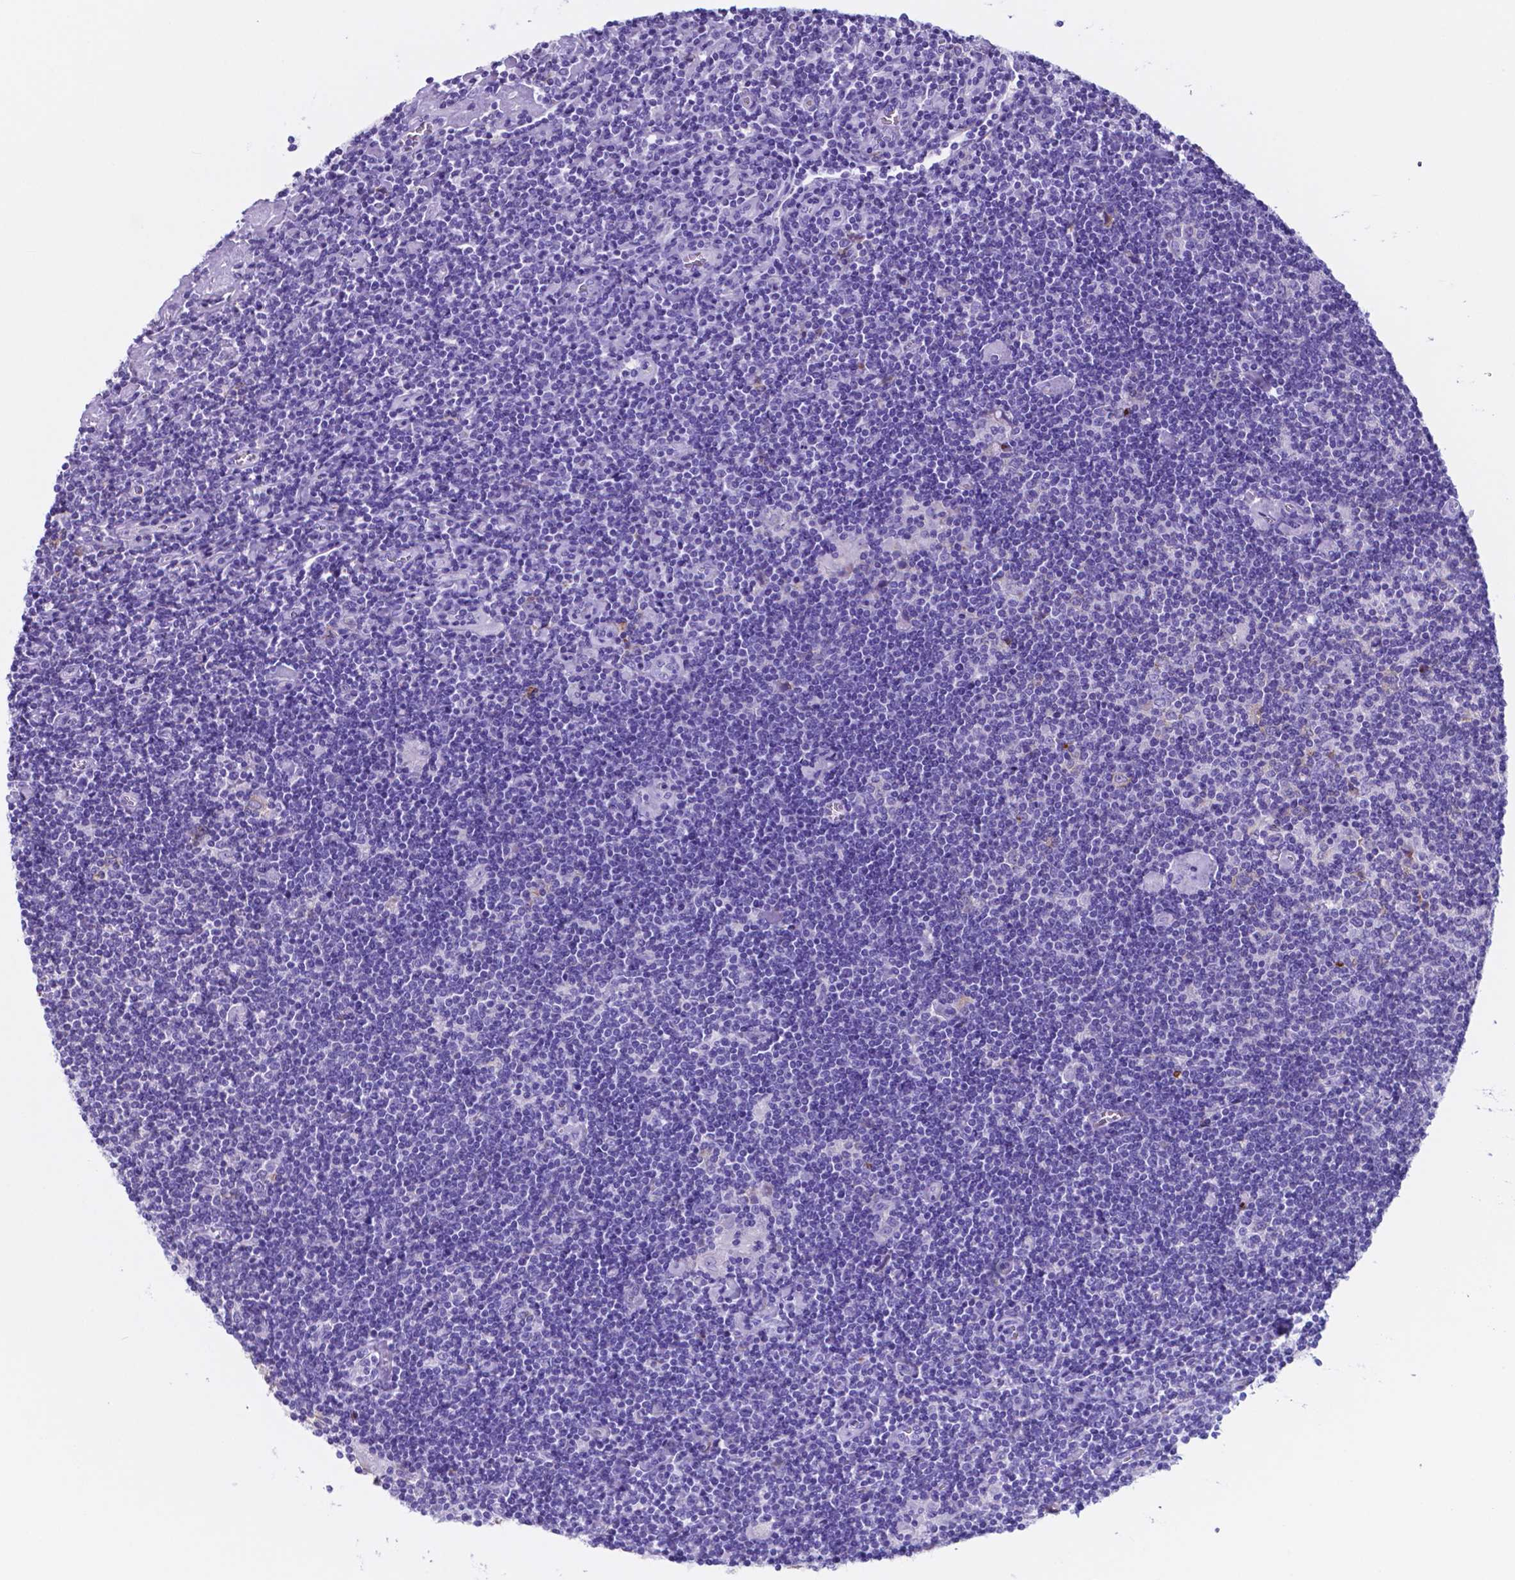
{"staining": {"intensity": "negative", "quantity": "none", "location": "none"}, "tissue": "lymphoma", "cell_type": "Tumor cells", "image_type": "cancer", "snomed": [{"axis": "morphology", "description": "Hodgkin's disease, NOS"}, {"axis": "topography", "description": "Lymph node"}], "caption": "Tumor cells are negative for protein expression in human lymphoma.", "gene": "DNAAF8", "patient": {"sex": "male", "age": 40}}